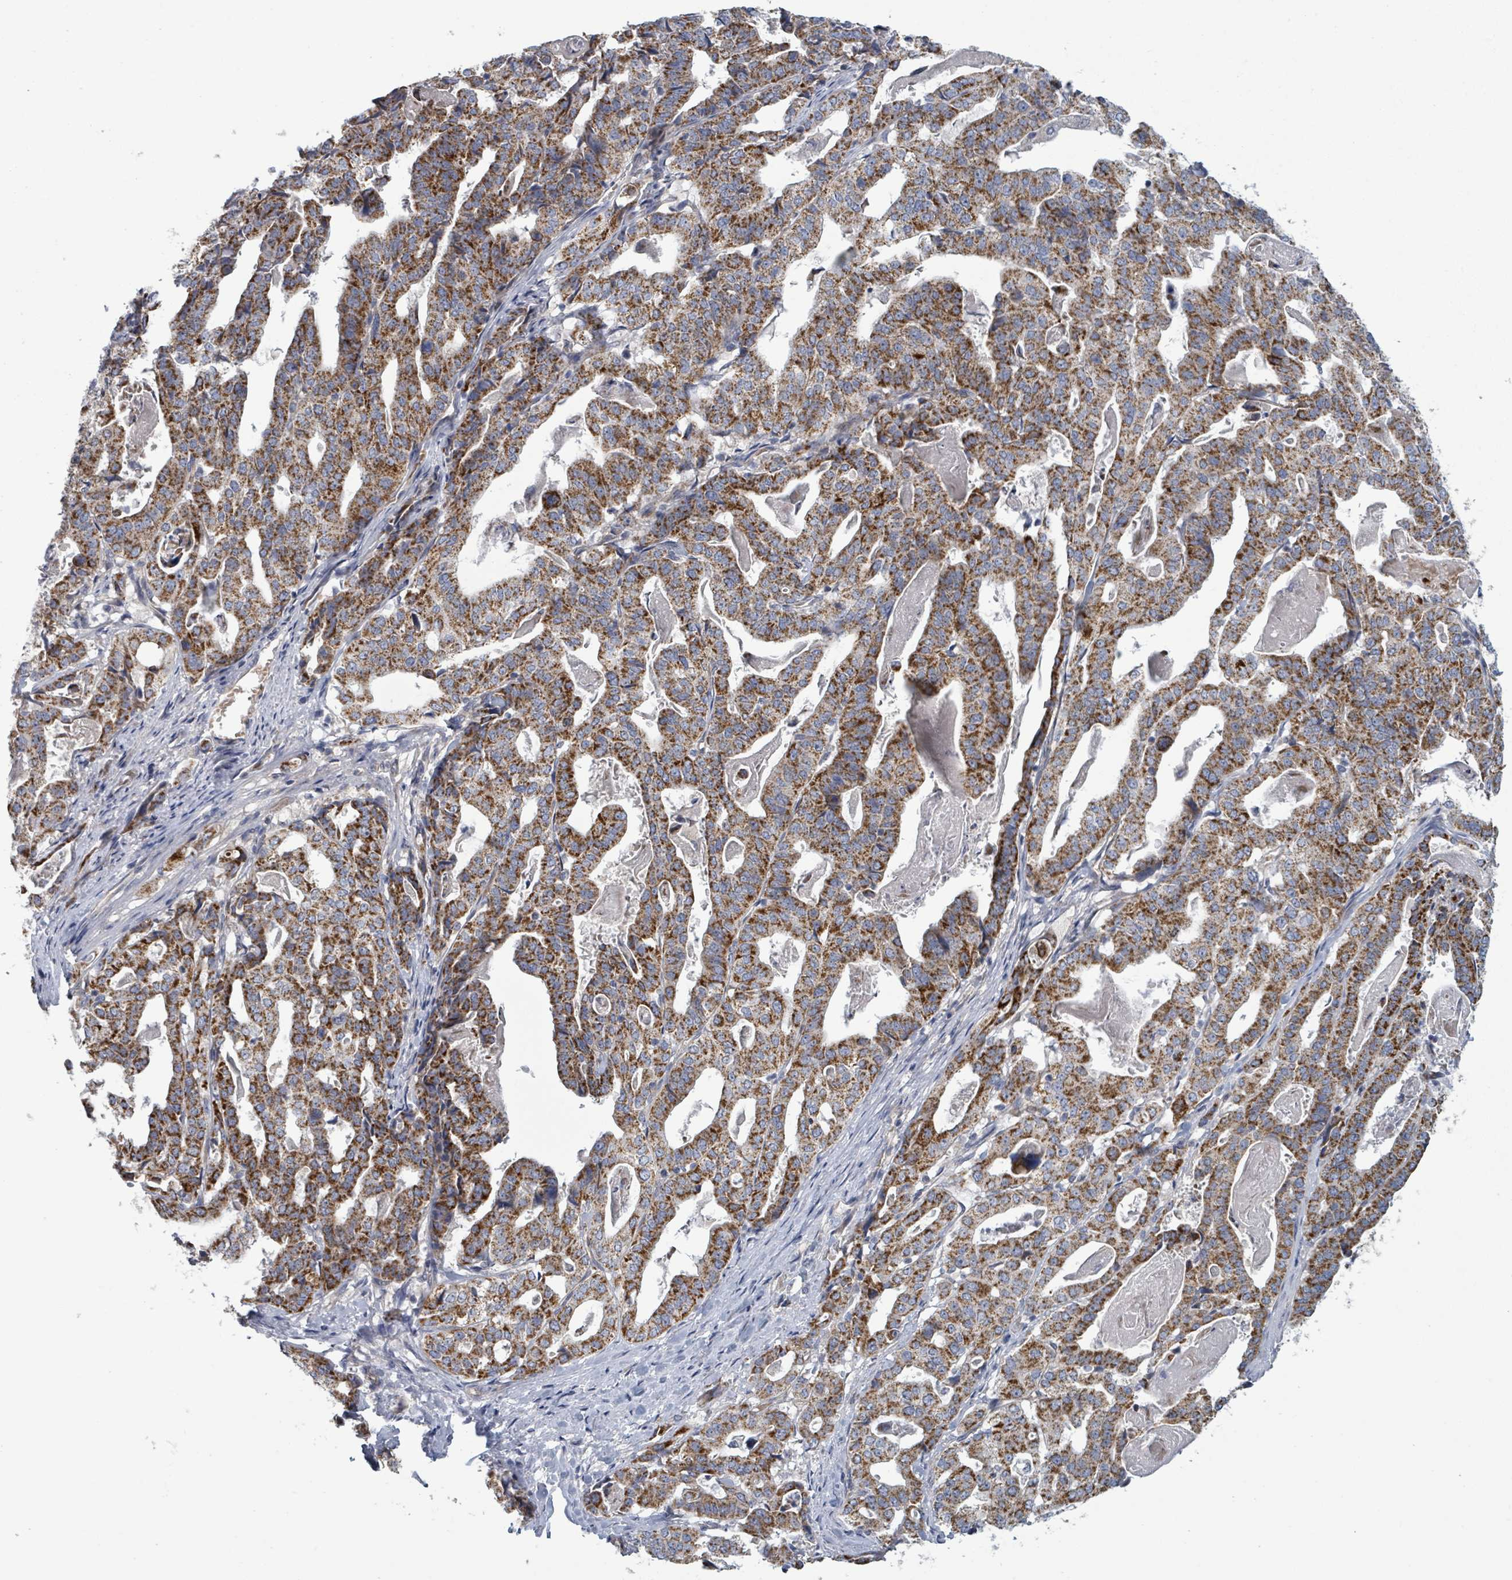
{"staining": {"intensity": "strong", "quantity": ">75%", "location": "cytoplasmic/membranous"}, "tissue": "stomach cancer", "cell_type": "Tumor cells", "image_type": "cancer", "snomed": [{"axis": "morphology", "description": "Adenocarcinoma, NOS"}, {"axis": "topography", "description": "Stomach"}], "caption": "Immunohistochemical staining of adenocarcinoma (stomach) exhibits high levels of strong cytoplasmic/membranous expression in approximately >75% of tumor cells.", "gene": "FKBP1A", "patient": {"sex": "male", "age": 48}}